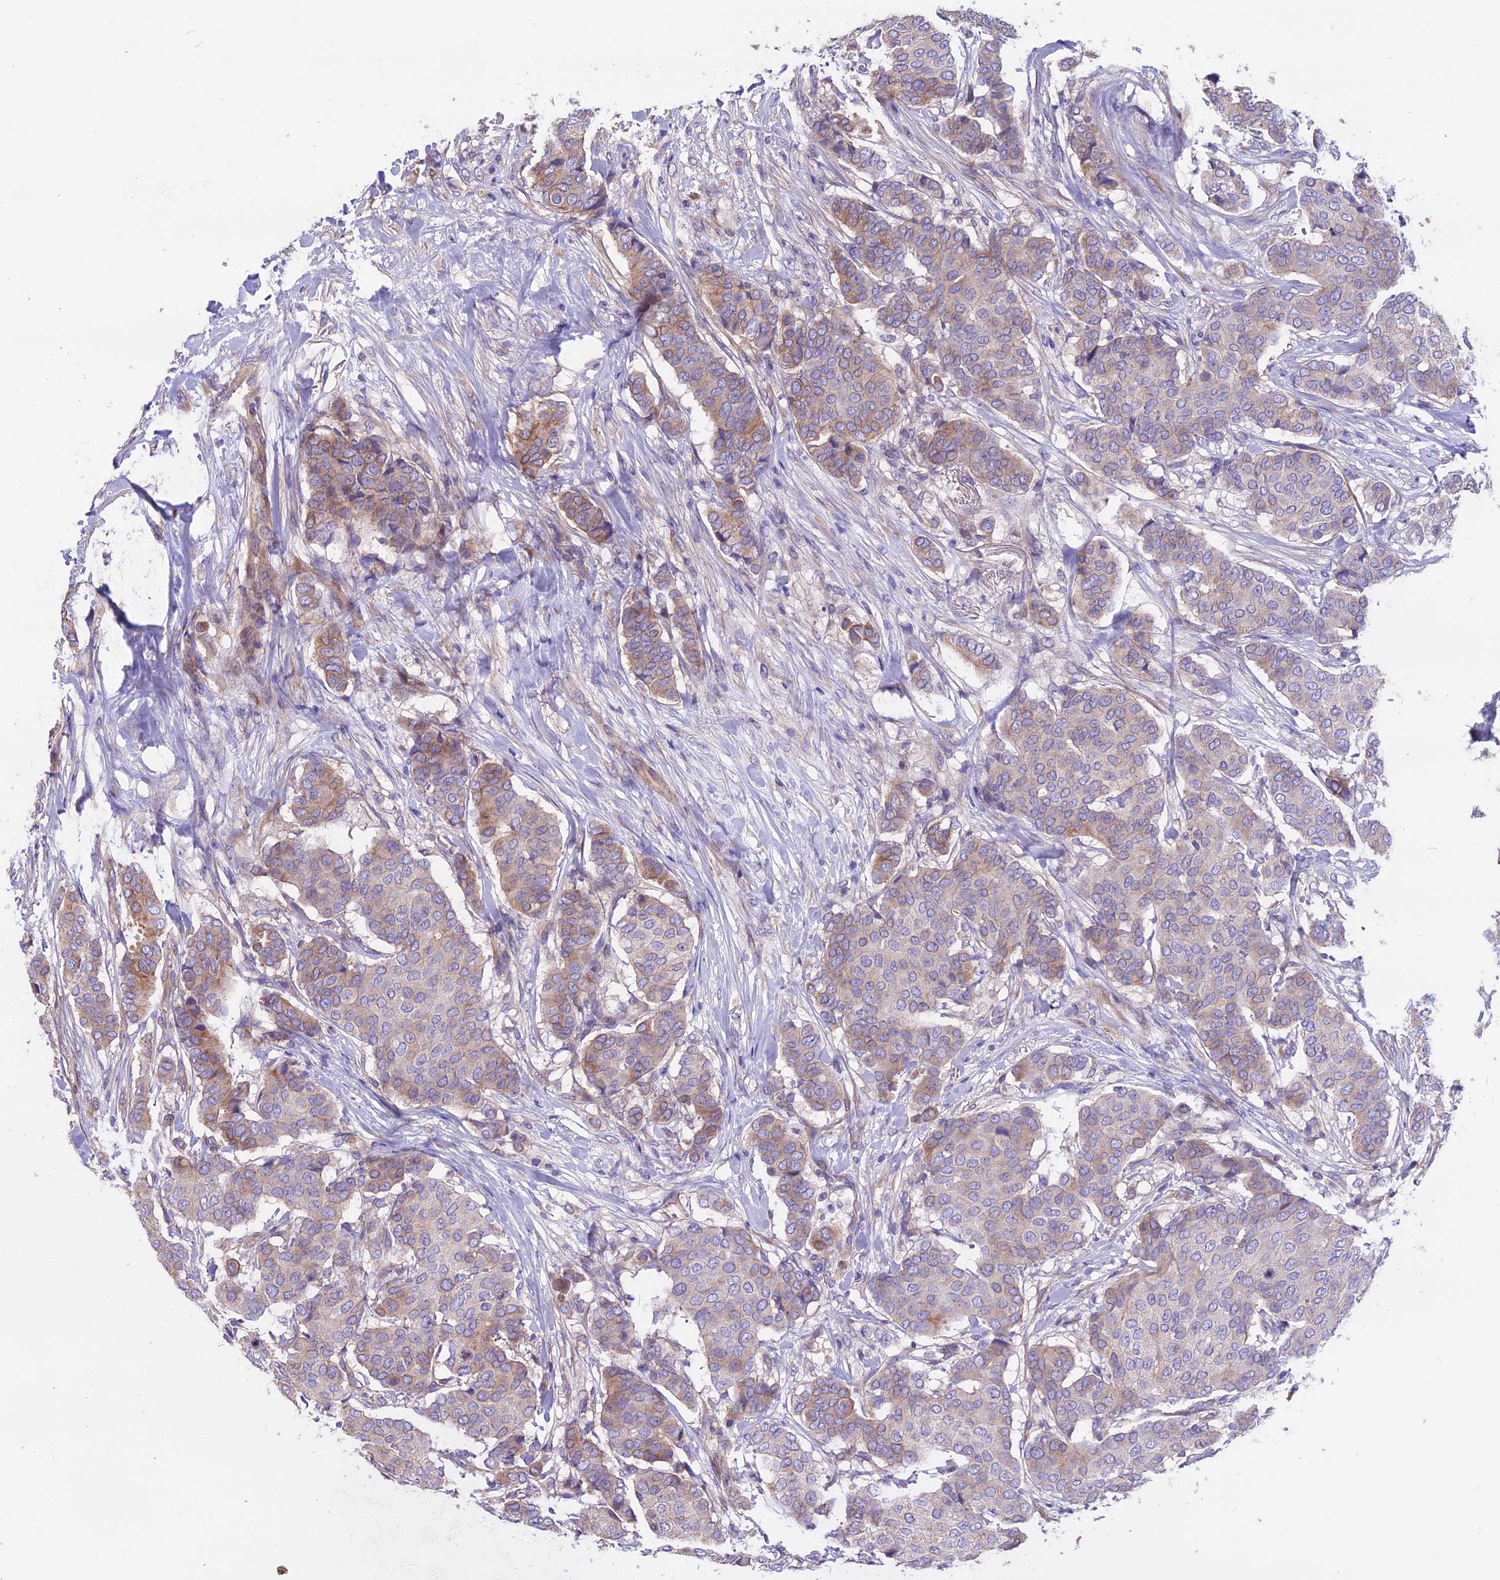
{"staining": {"intensity": "weak", "quantity": "25%-75%", "location": "cytoplasmic/membranous"}, "tissue": "breast cancer", "cell_type": "Tumor cells", "image_type": "cancer", "snomed": [{"axis": "morphology", "description": "Duct carcinoma"}, {"axis": "topography", "description": "Breast"}], "caption": "This image displays IHC staining of breast infiltrating ductal carcinoma, with low weak cytoplasmic/membranous positivity in about 25%-75% of tumor cells.", "gene": "ANO3", "patient": {"sex": "female", "age": 75}}